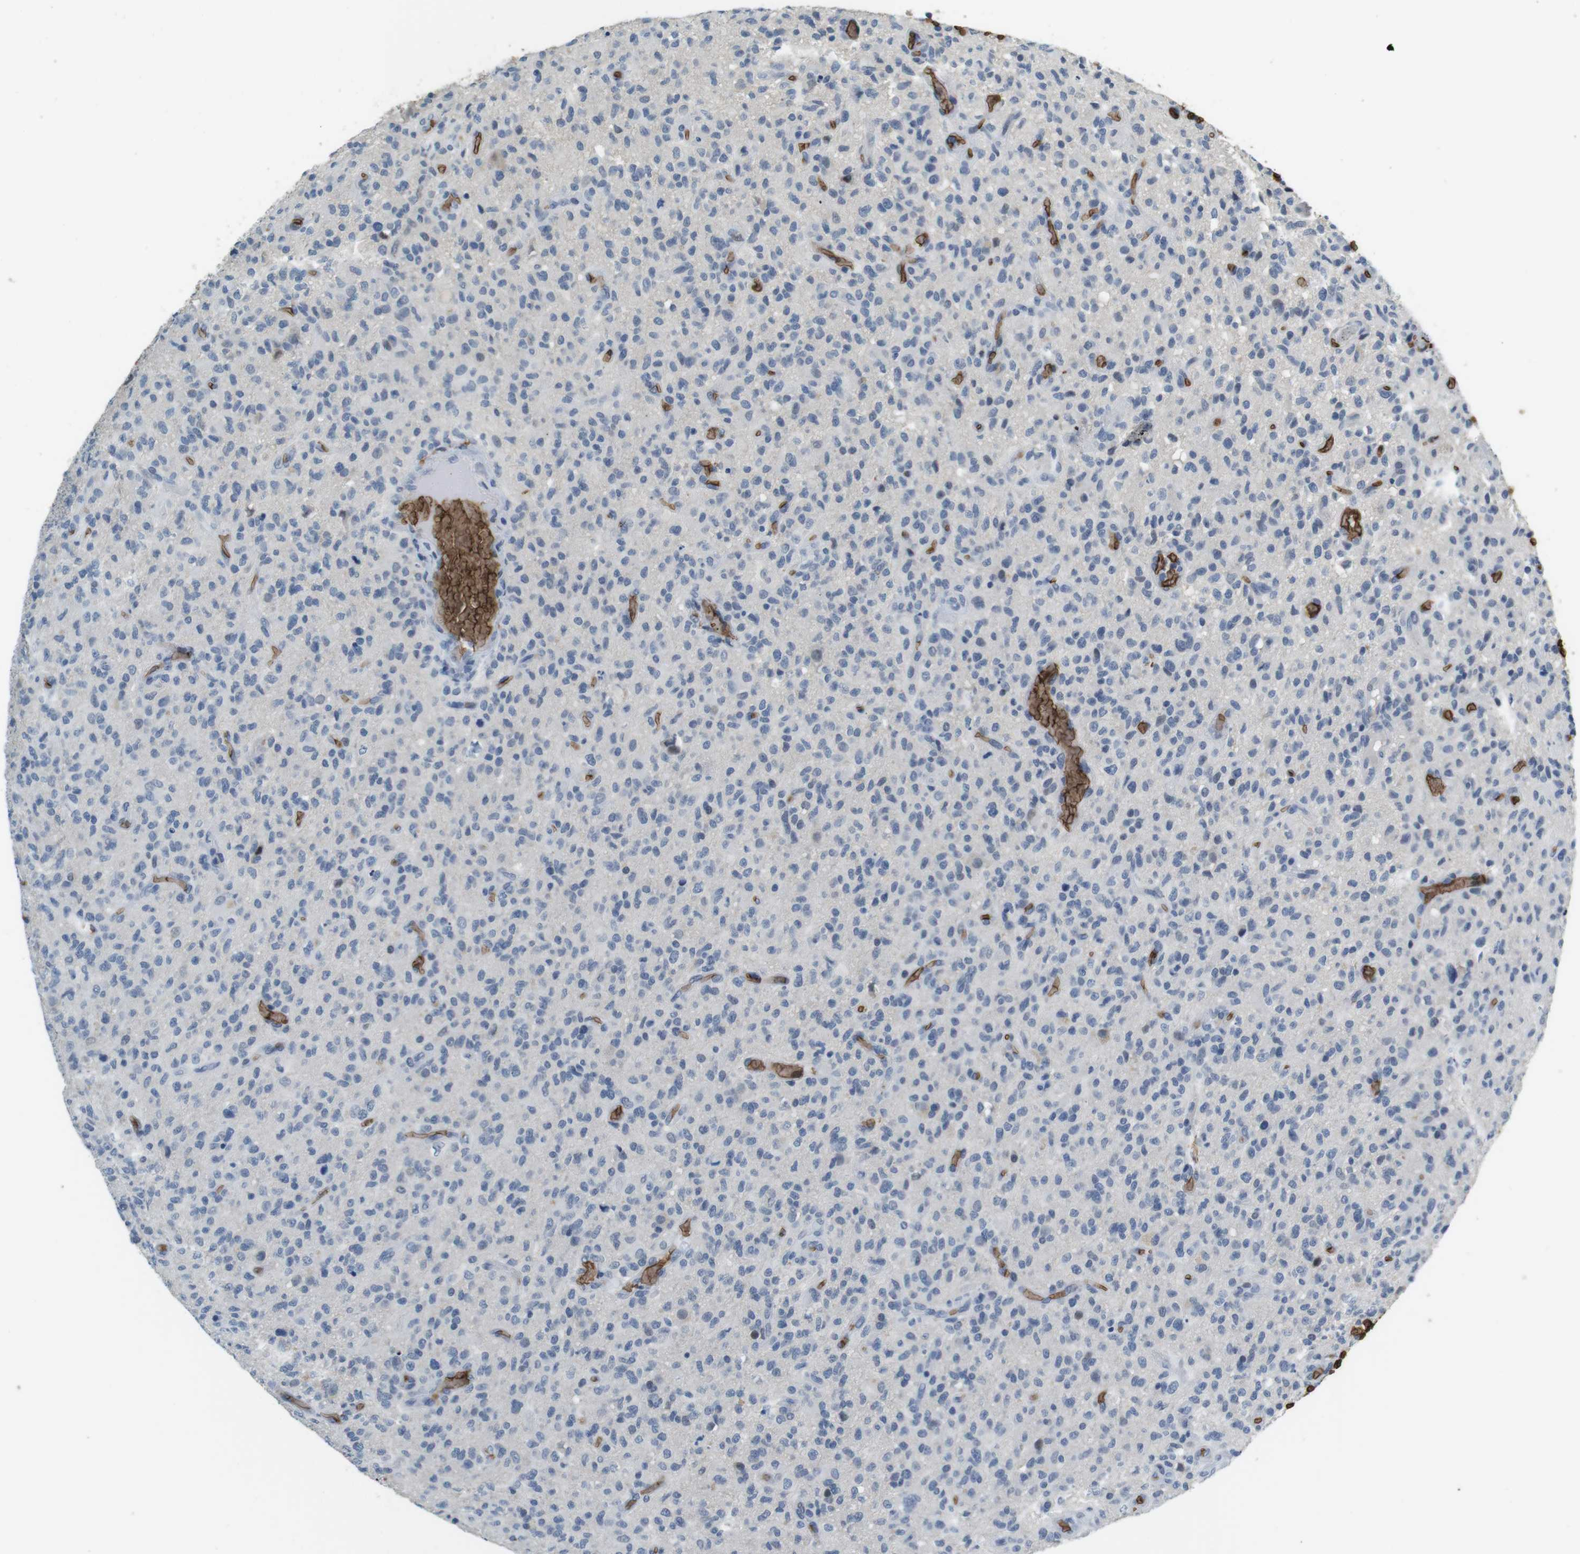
{"staining": {"intensity": "negative", "quantity": "none", "location": "none"}, "tissue": "glioma", "cell_type": "Tumor cells", "image_type": "cancer", "snomed": [{"axis": "morphology", "description": "Glioma, malignant, High grade"}, {"axis": "topography", "description": "Brain"}], "caption": "Glioma was stained to show a protein in brown. There is no significant positivity in tumor cells.", "gene": "SLC4A1", "patient": {"sex": "male", "age": 71}}